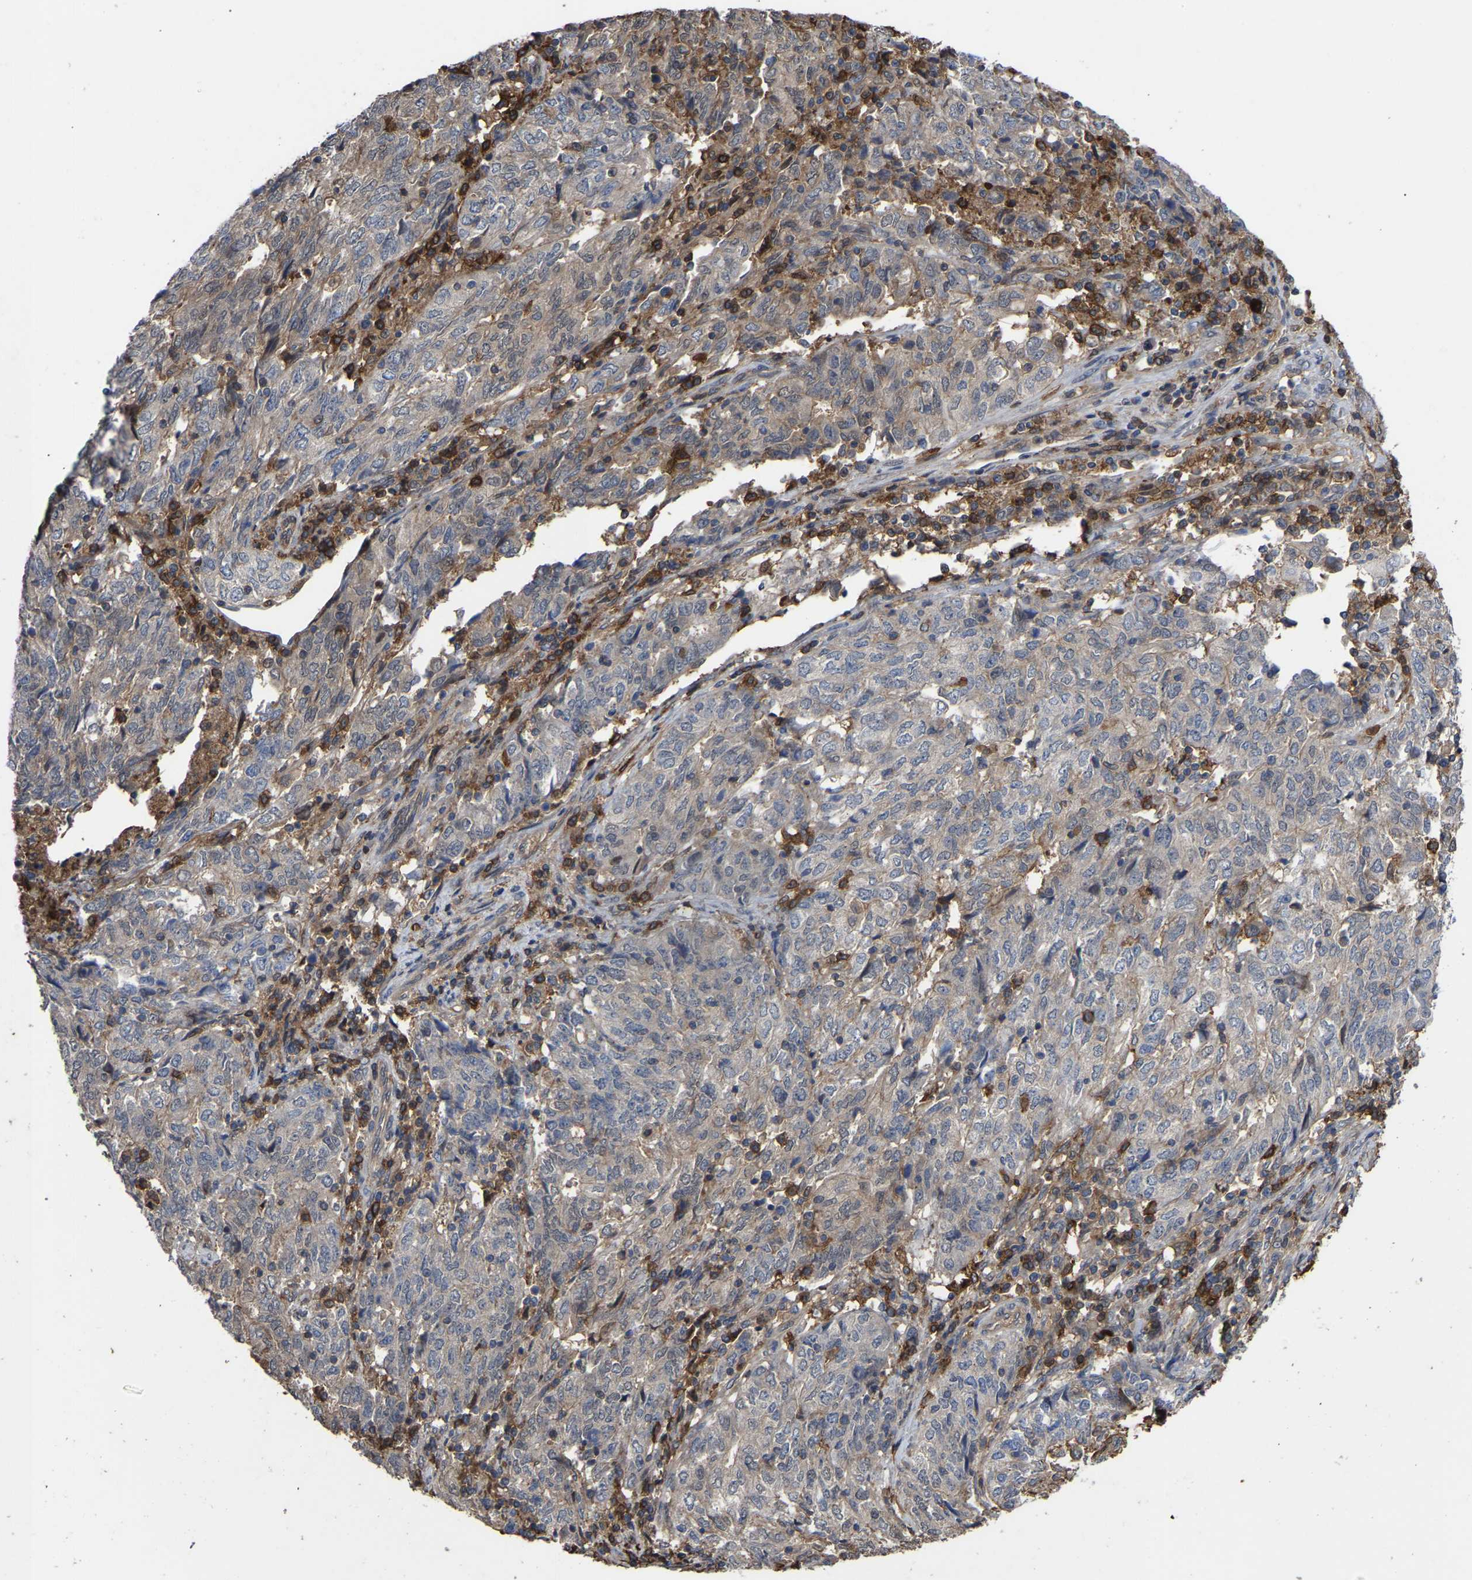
{"staining": {"intensity": "weak", "quantity": "<25%", "location": "cytoplasmic/membranous"}, "tissue": "endometrial cancer", "cell_type": "Tumor cells", "image_type": "cancer", "snomed": [{"axis": "morphology", "description": "Adenocarcinoma, NOS"}, {"axis": "topography", "description": "Endometrium"}], "caption": "Tumor cells are negative for brown protein staining in adenocarcinoma (endometrial).", "gene": "CIT", "patient": {"sex": "female", "age": 80}}